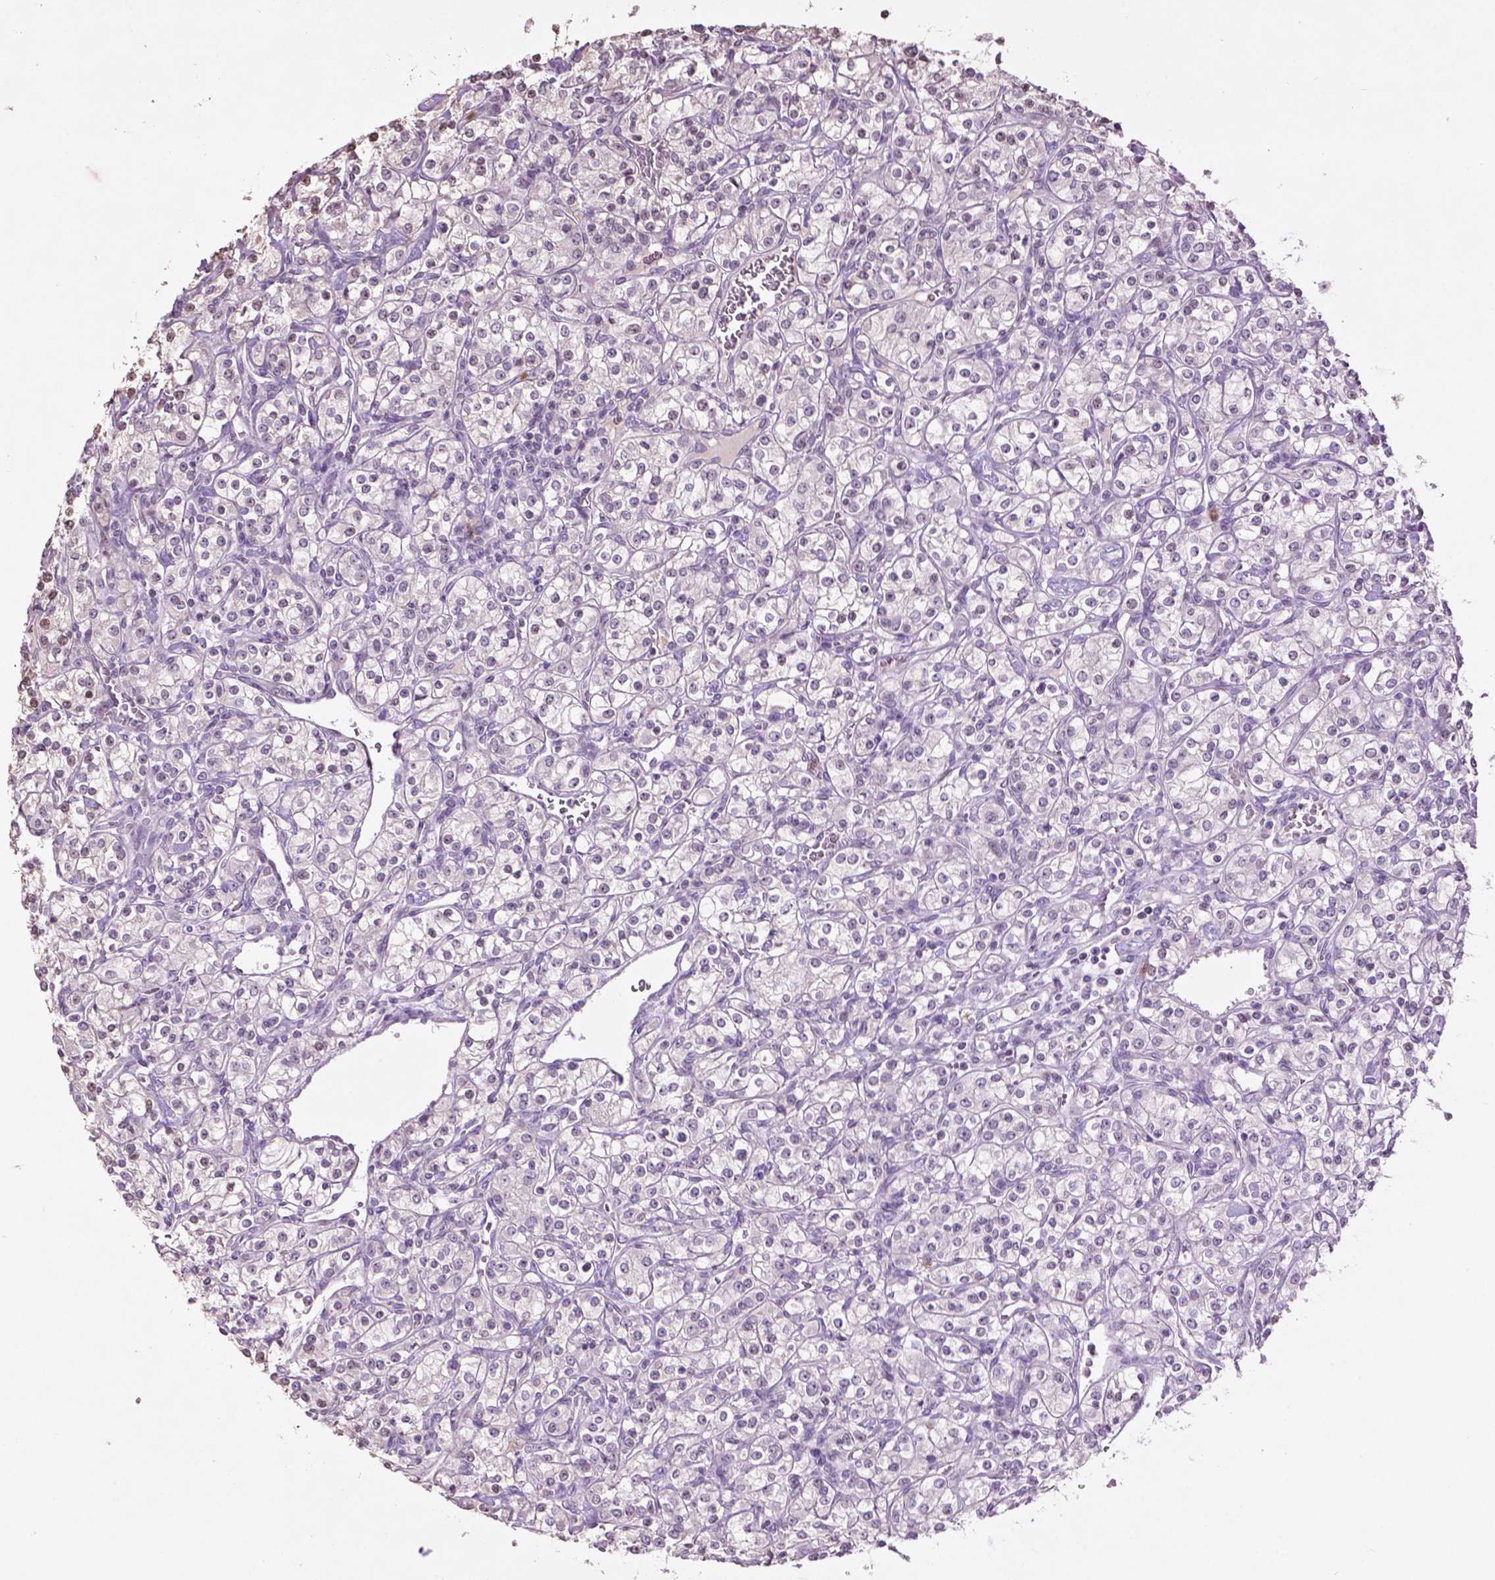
{"staining": {"intensity": "negative", "quantity": "none", "location": "none"}, "tissue": "renal cancer", "cell_type": "Tumor cells", "image_type": "cancer", "snomed": [{"axis": "morphology", "description": "Adenocarcinoma, NOS"}, {"axis": "topography", "description": "Kidney"}], "caption": "Protein analysis of renal adenocarcinoma exhibits no significant positivity in tumor cells.", "gene": "NTNG2", "patient": {"sex": "male", "age": 77}}